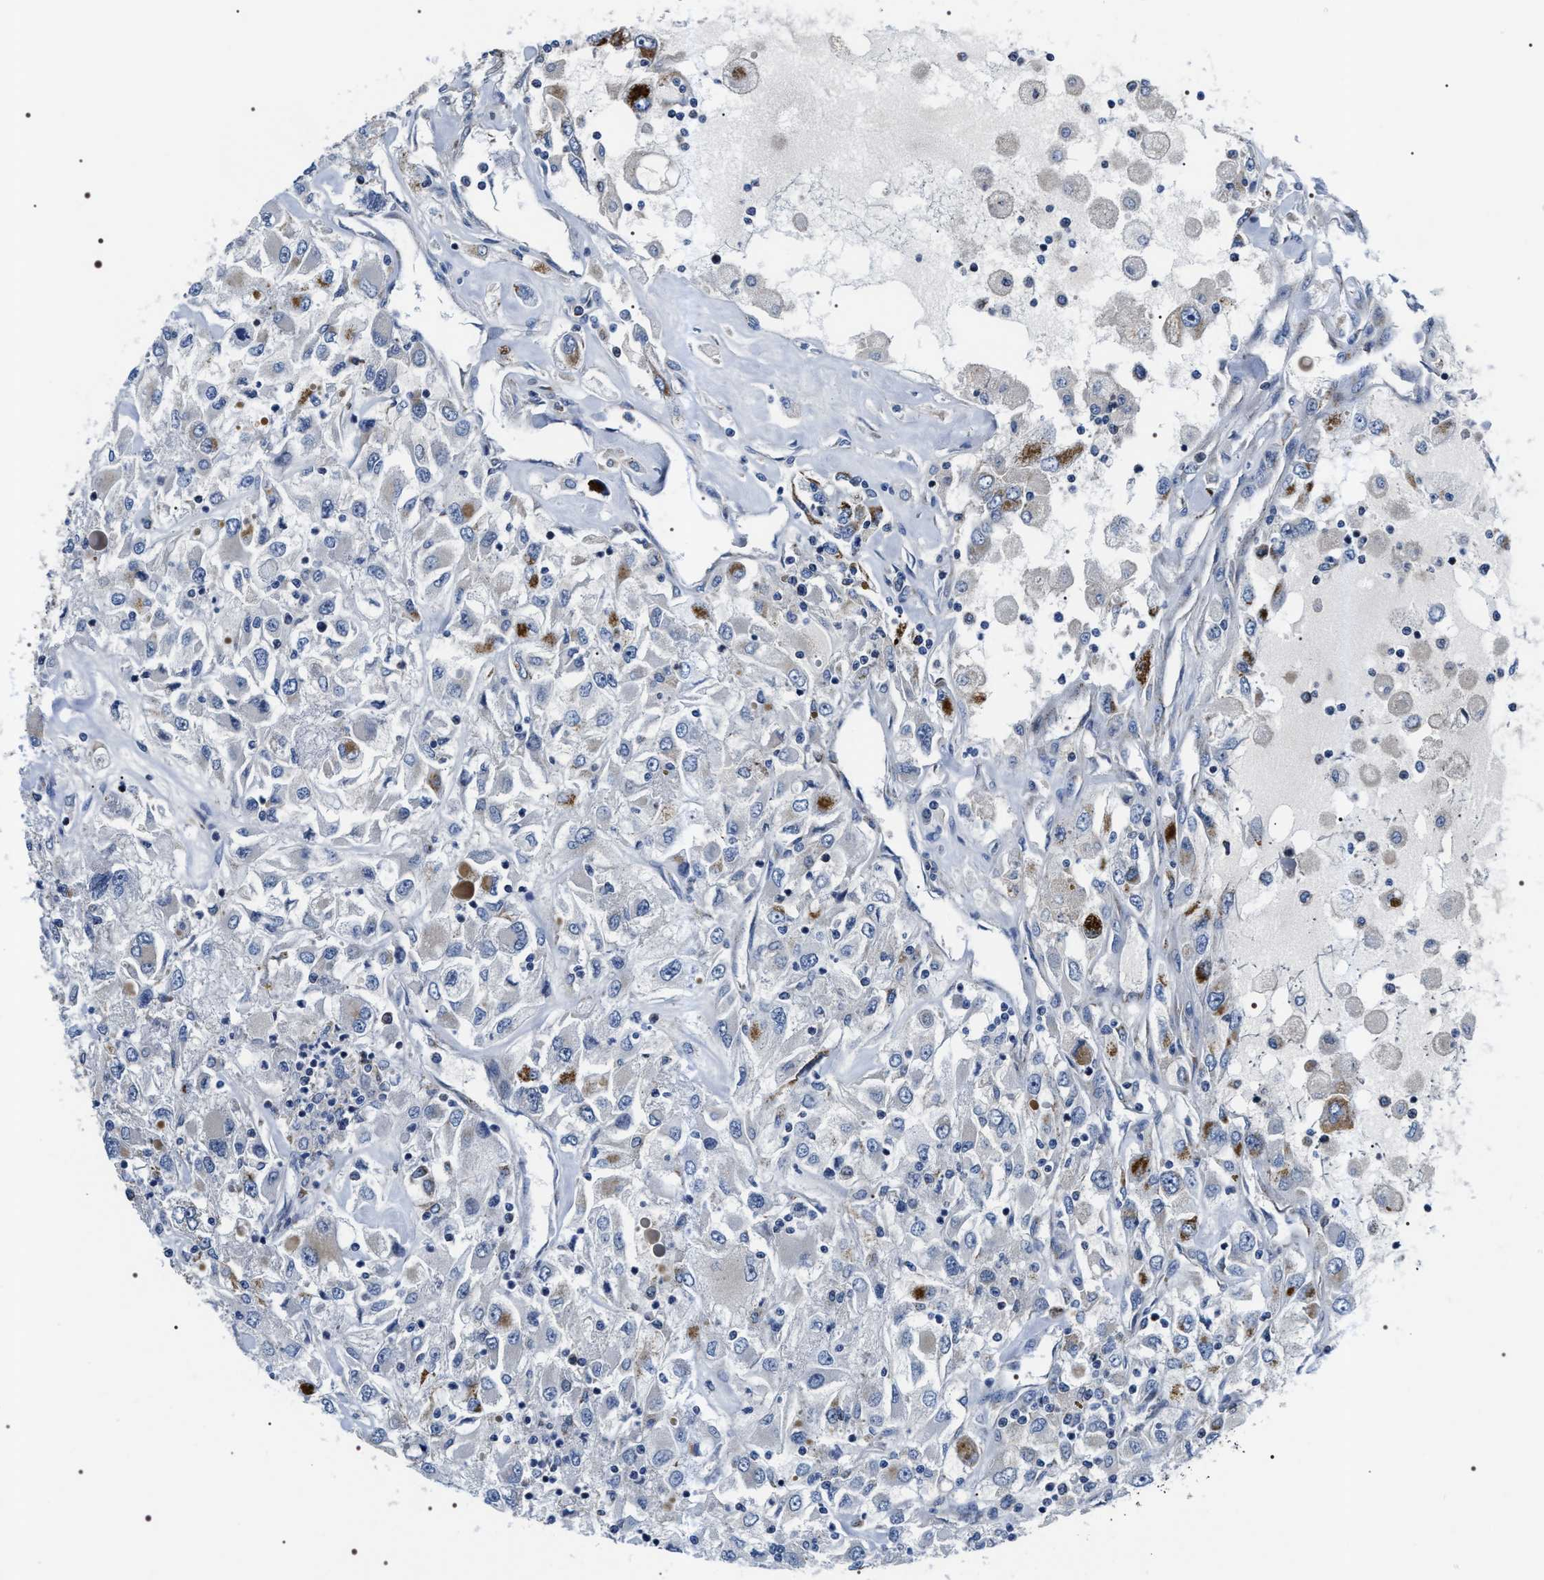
{"staining": {"intensity": "moderate", "quantity": "25%-75%", "location": "cytoplasmic/membranous"}, "tissue": "renal cancer", "cell_type": "Tumor cells", "image_type": "cancer", "snomed": [{"axis": "morphology", "description": "Adenocarcinoma, NOS"}, {"axis": "topography", "description": "Kidney"}], "caption": "A photomicrograph of renal cancer stained for a protein displays moderate cytoplasmic/membranous brown staining in tumor cells. (brown staining indicates protein expression, while blue staining denotes nuclei).", "gene": "NTMT1", "patient": {"sex": "female", "age": 52}}